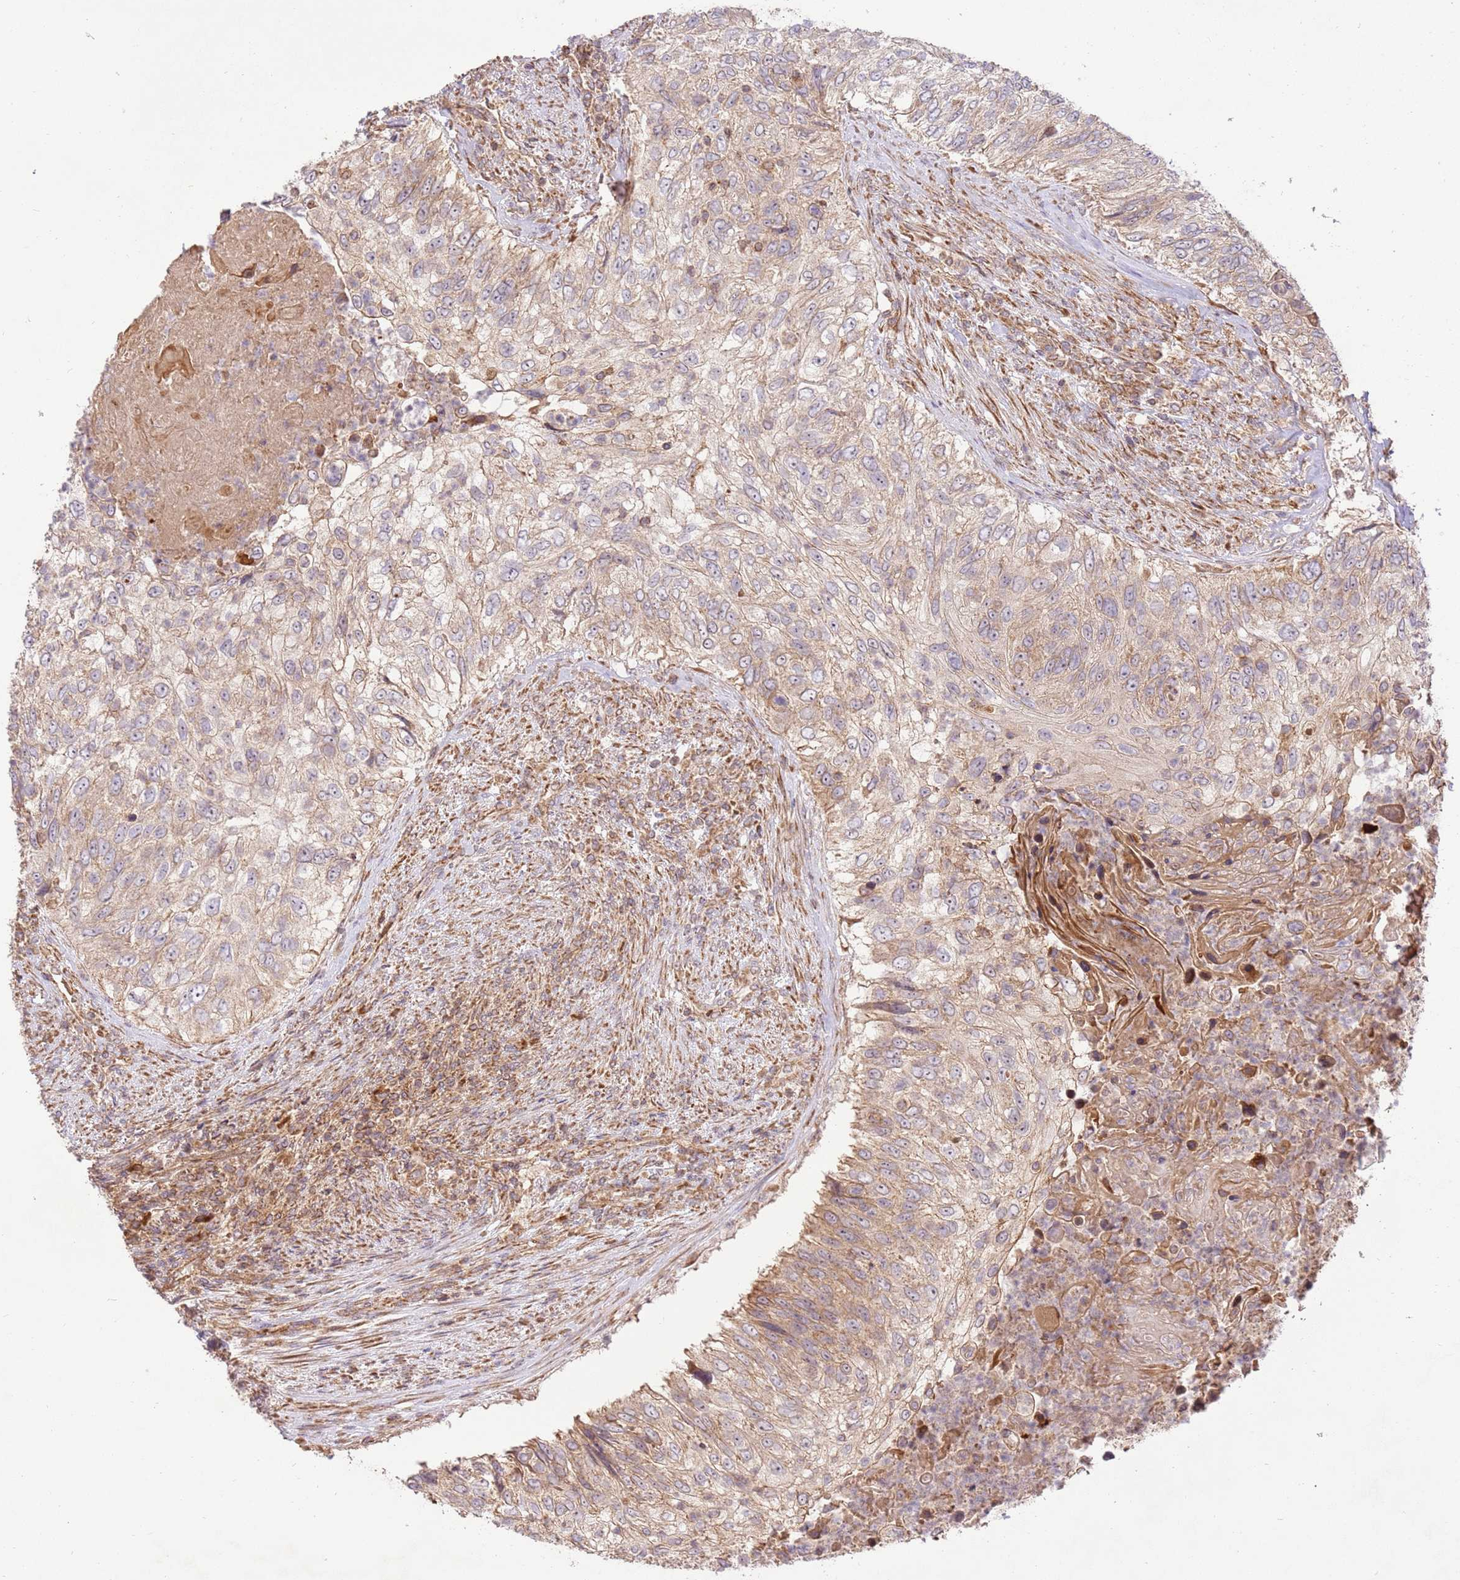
{"staining": {"intensity": "weak", "quantity": "25%-75%", "location": "cytoplasmic/membranous"}, "tissue": "urothelial cancer", "cell_type": "Tumor cells", "image_type": "cancer", "snomed": [{"axis": "morphology", "description": "Urothelial carcinoma, High grade"}, {"axis": "topography", "description": "Urinary bladder"}], "caption": "DAB immunohistochemical staining of human high-grade urothelial carcinoma demonstrates weak cytoplasmic/membranous protein positivity in approximately 25%-75% of tumor cells. (IHC, brightfield microscopy, high magnification).", "gene": "SPATA2L", "patient": {"sex": "female", "age": 60}}